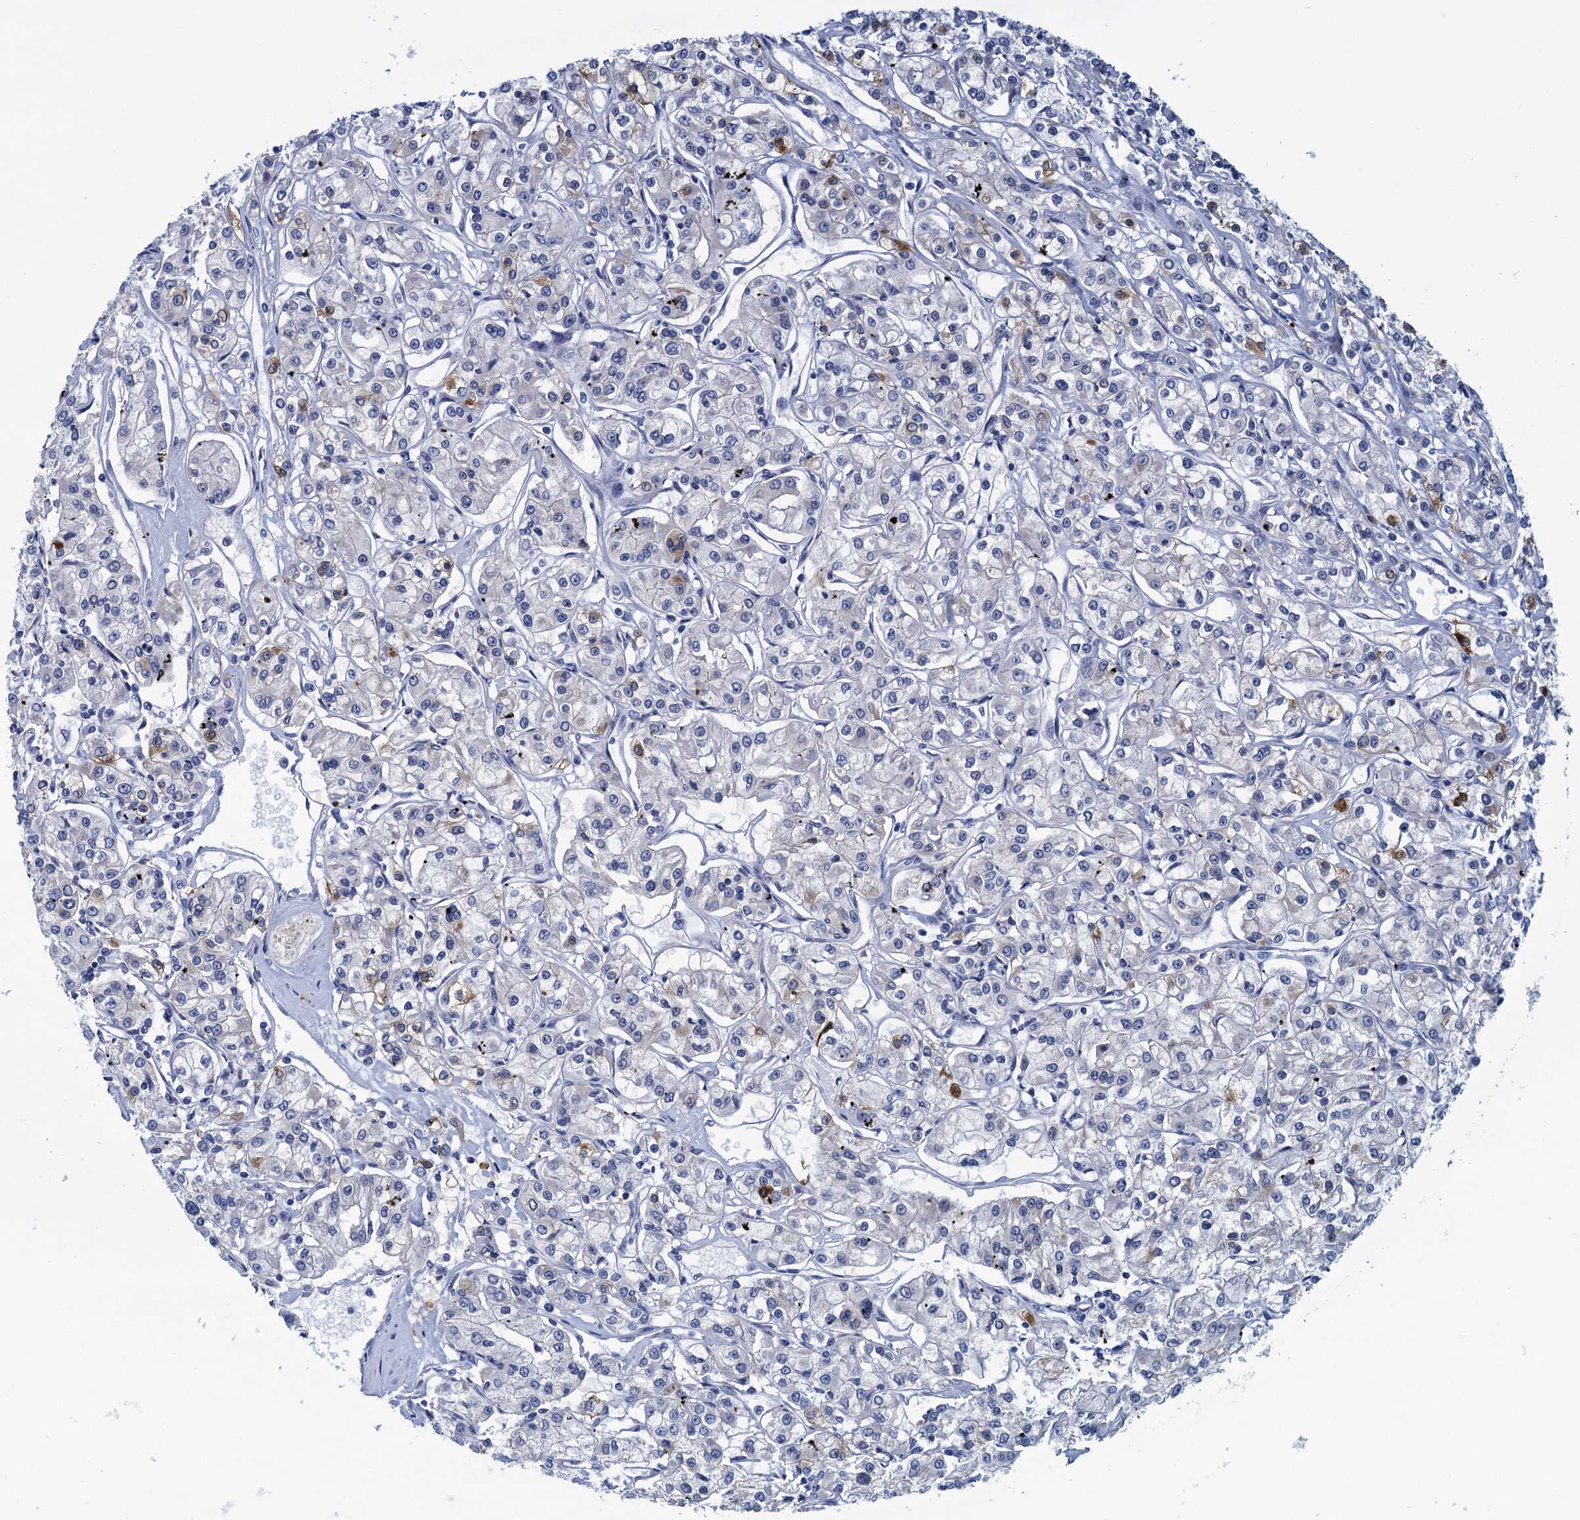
{"staining": {"intensity": "negative", "quantity": "none", "location": "none"}, "tissue": "renal cancer", "cell_type": "Tumor cells", "image_type": "cancer", "snomed": [{"axis": "morphology", "description": "Adenocarcinoma, NOS"}, {"axis": "topography", "description": "Kidney"}], "caption": "Immunohistochemical staining of human adenocarcinoma (renal) shows no significant positivity in tumor cells.", "gene": "SCEL", "patient": {"sex": "female", "age": 59}}